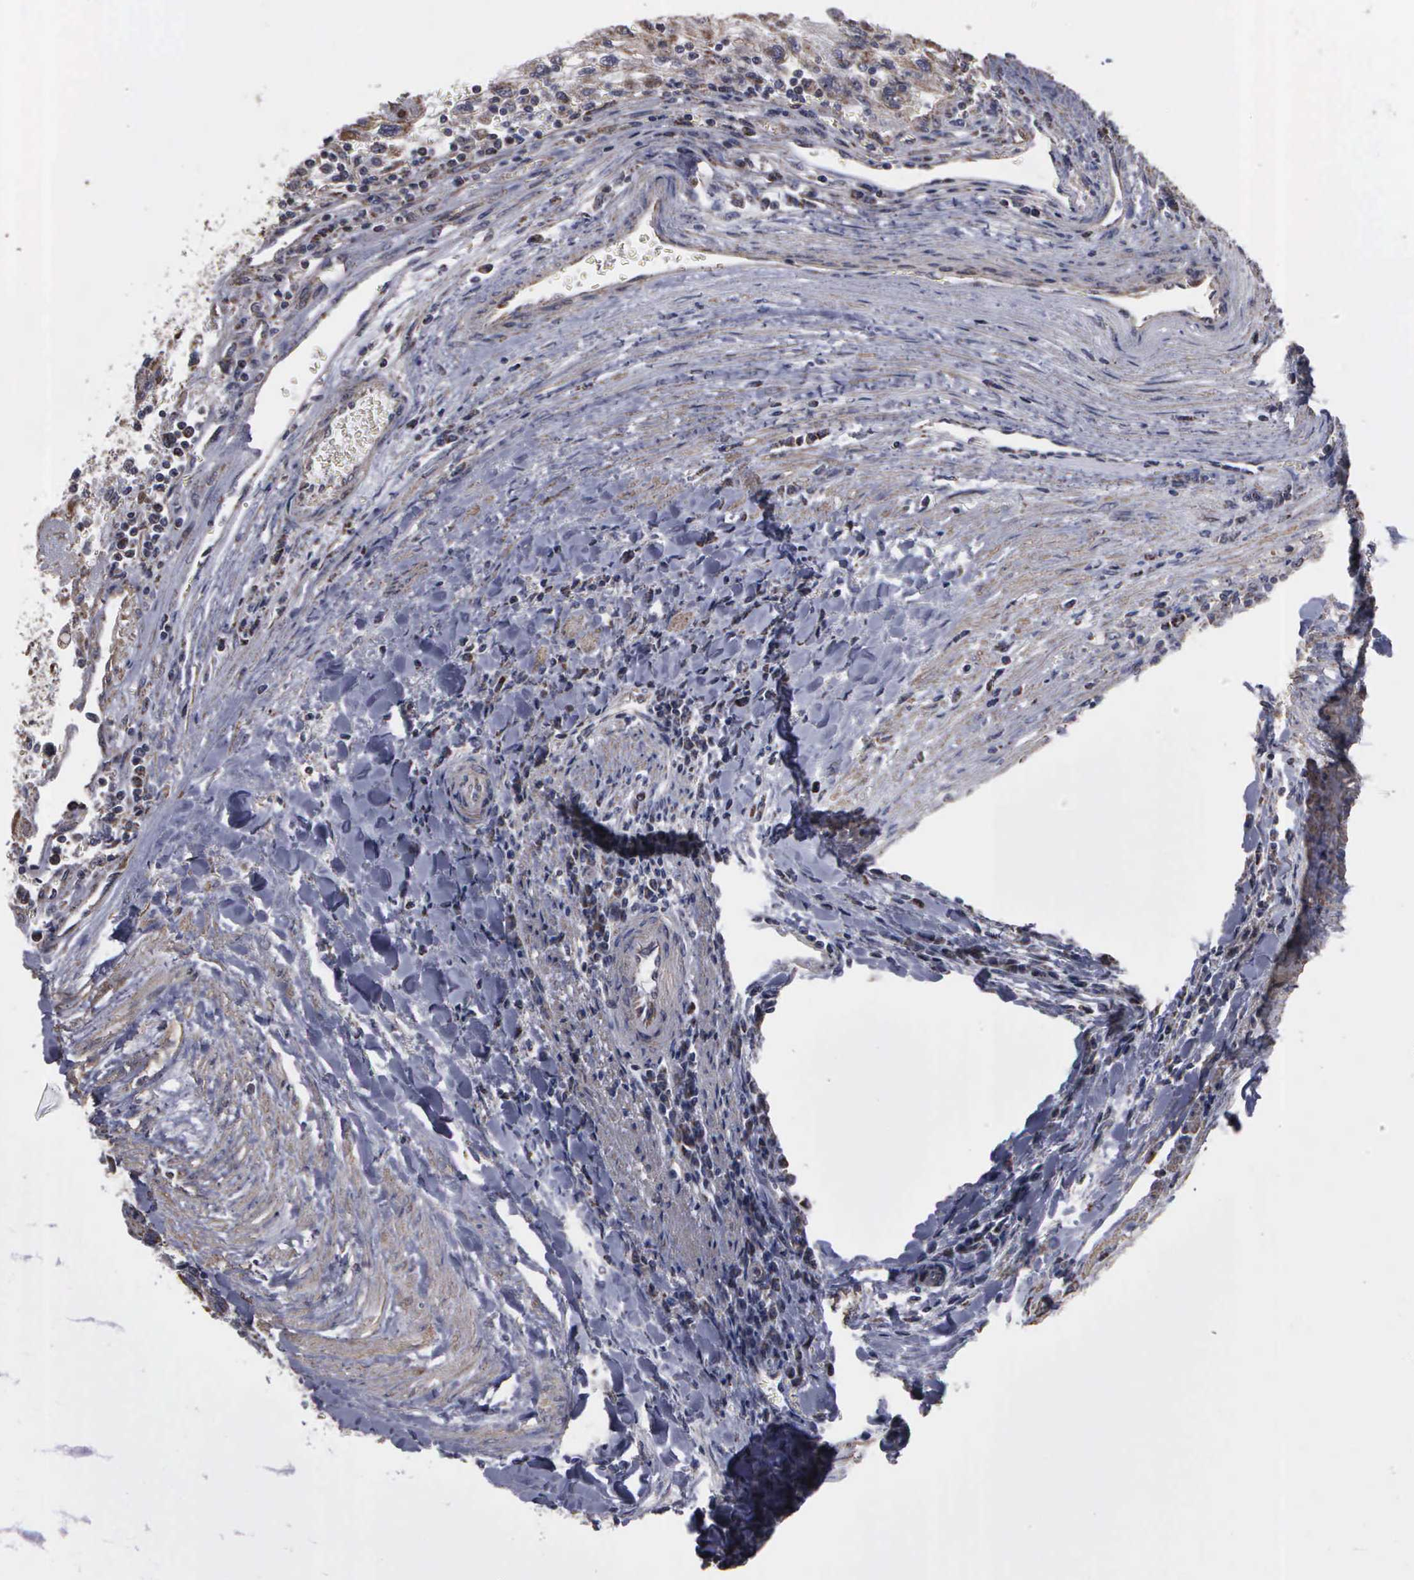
{"staining": {"intensity": "weak", "quantity": "25%-75%", "location": "cytoplasmic/membranous,nuclear"}, "tissue": "renal cancer", "cell_type": "Tumor cells", "image_type": "cancer", "snomed": [{"axis": "morphology", "description": "Normal tissue, NOS"}, {"axis": "morphology", "description": "Adenocarcinoma, NOS"}, {"axis": "topography", "description": "Kidney"}], "caption": "Weak cytoplasmic/membranous and nuclear positivity for a protein is present in approximately 25%-75% of tumor cells of adenocarcinoma (renal) using immunohistochemistry (IHC).", "gene": "NGDN", "patient": {"sex": "male", "age": 71}}